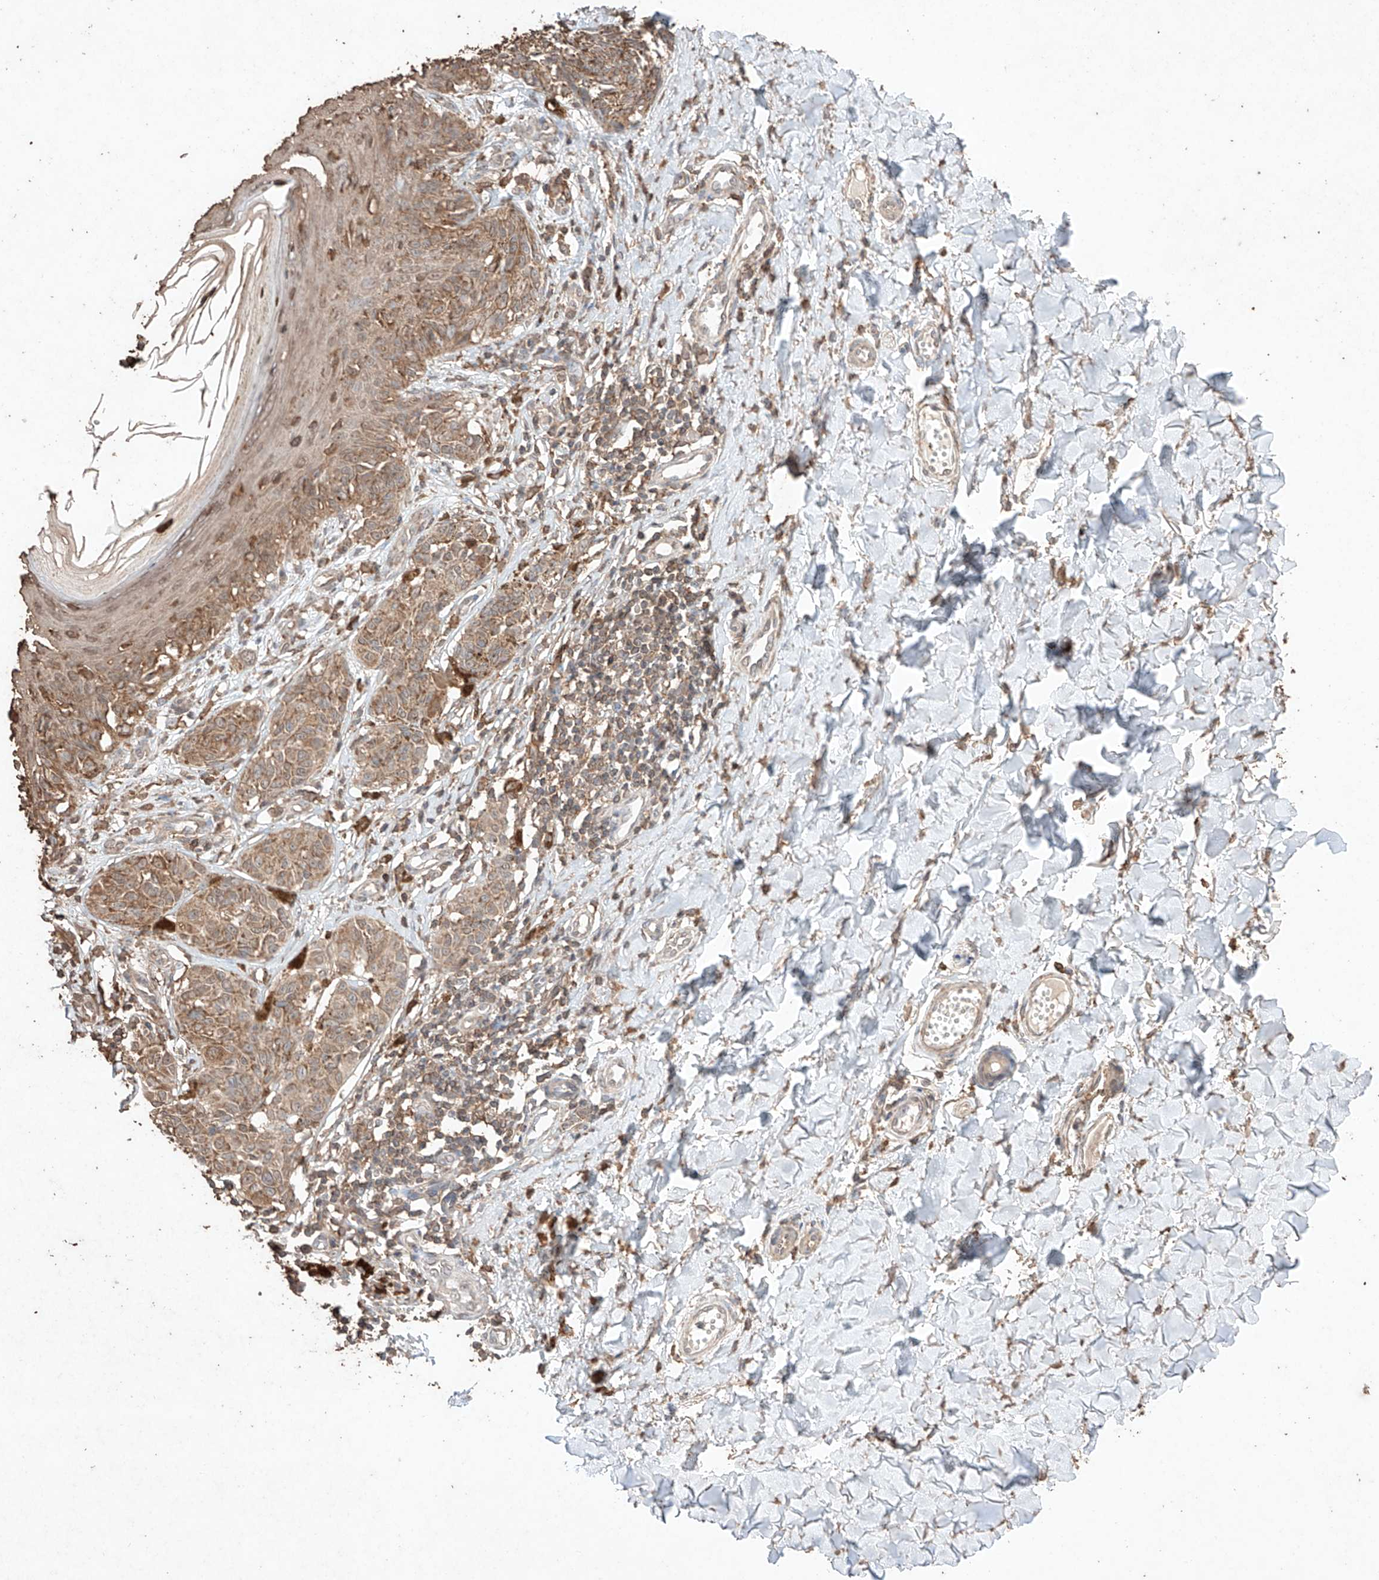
{"staining": {"intensity": "weak", "quantity": ">75%", "location": "cytoplasmic/membranous"}, "tissue": "melanoma", "cell_type": "Tumor cells", "image_type": "cancer", "snomed": [{"axis": "morphology", "description": "Malignant melanoma, NOS"}, {"axis": "topography", "description": "Skin"}], "caption": "Melanoma stained for a protein displays weak cytoplasmic/membranous positivity in tumor cells.", "gene": "M6PR", "patient": {"sex": "male", "age": 53}}